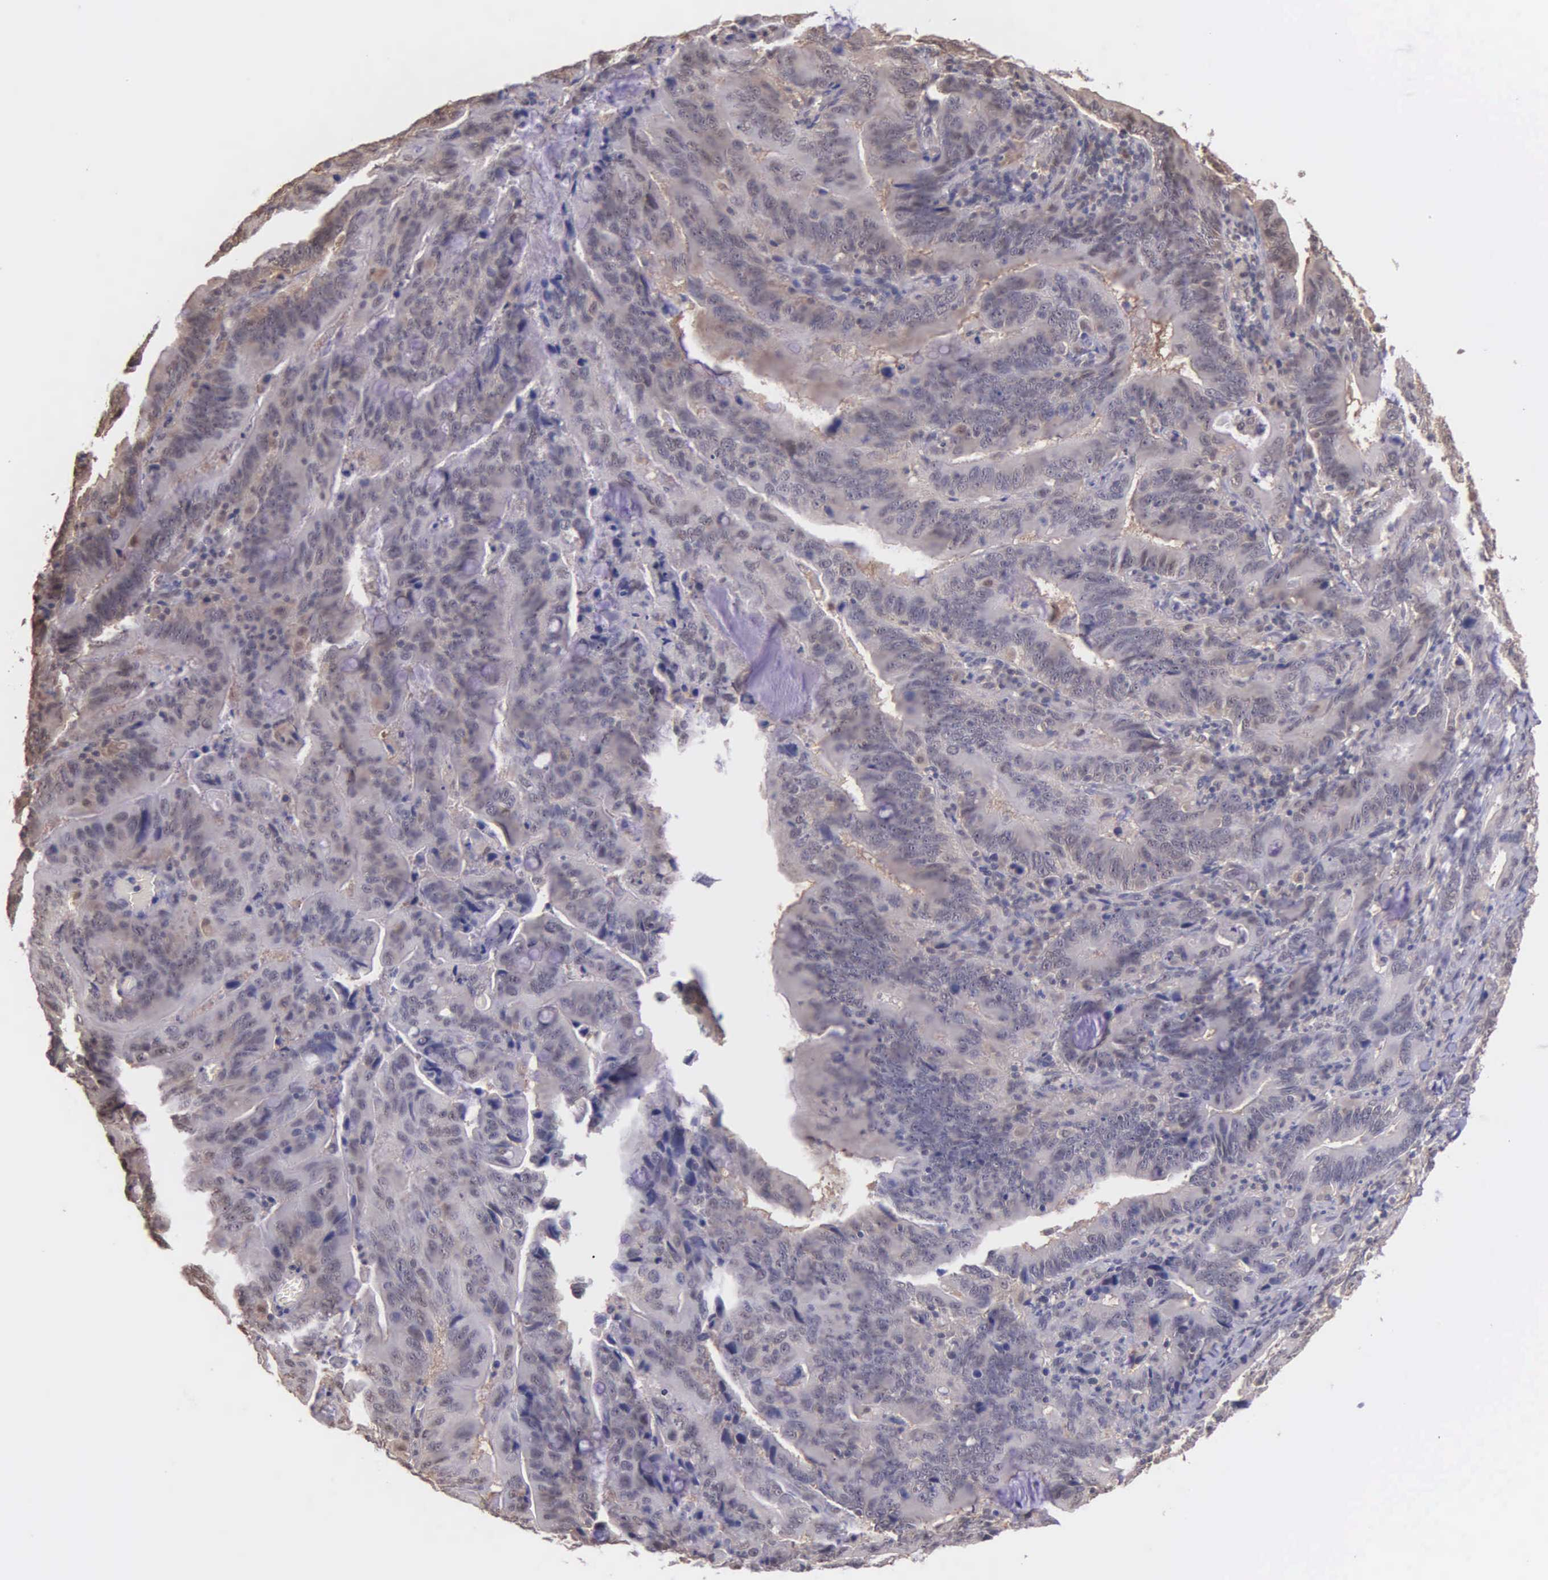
{"staining": {"intensity": "weak", "quantity": "25%-75%", "location": "cytoplasmic/membranous,nuclear"}, "tissue": "stomach cancer", "cell_type": "Tumor cells", "image_type": "cancer", "snomed": [{"axis": "morphology", "description": "Adenocarcinoma, NOS"}, {"axis": "topography", "description": "Stomach, upper"}], "caption": "Weak cytoplasmic/membranous and nuclear staining for a protein is present in approximately 25%-75% of tumor cells of stomach adenocarcinoma using immunohistochemistry (IHC).", "gene": "PSMC1", "patient": {"sex": "male", "age": 63}}